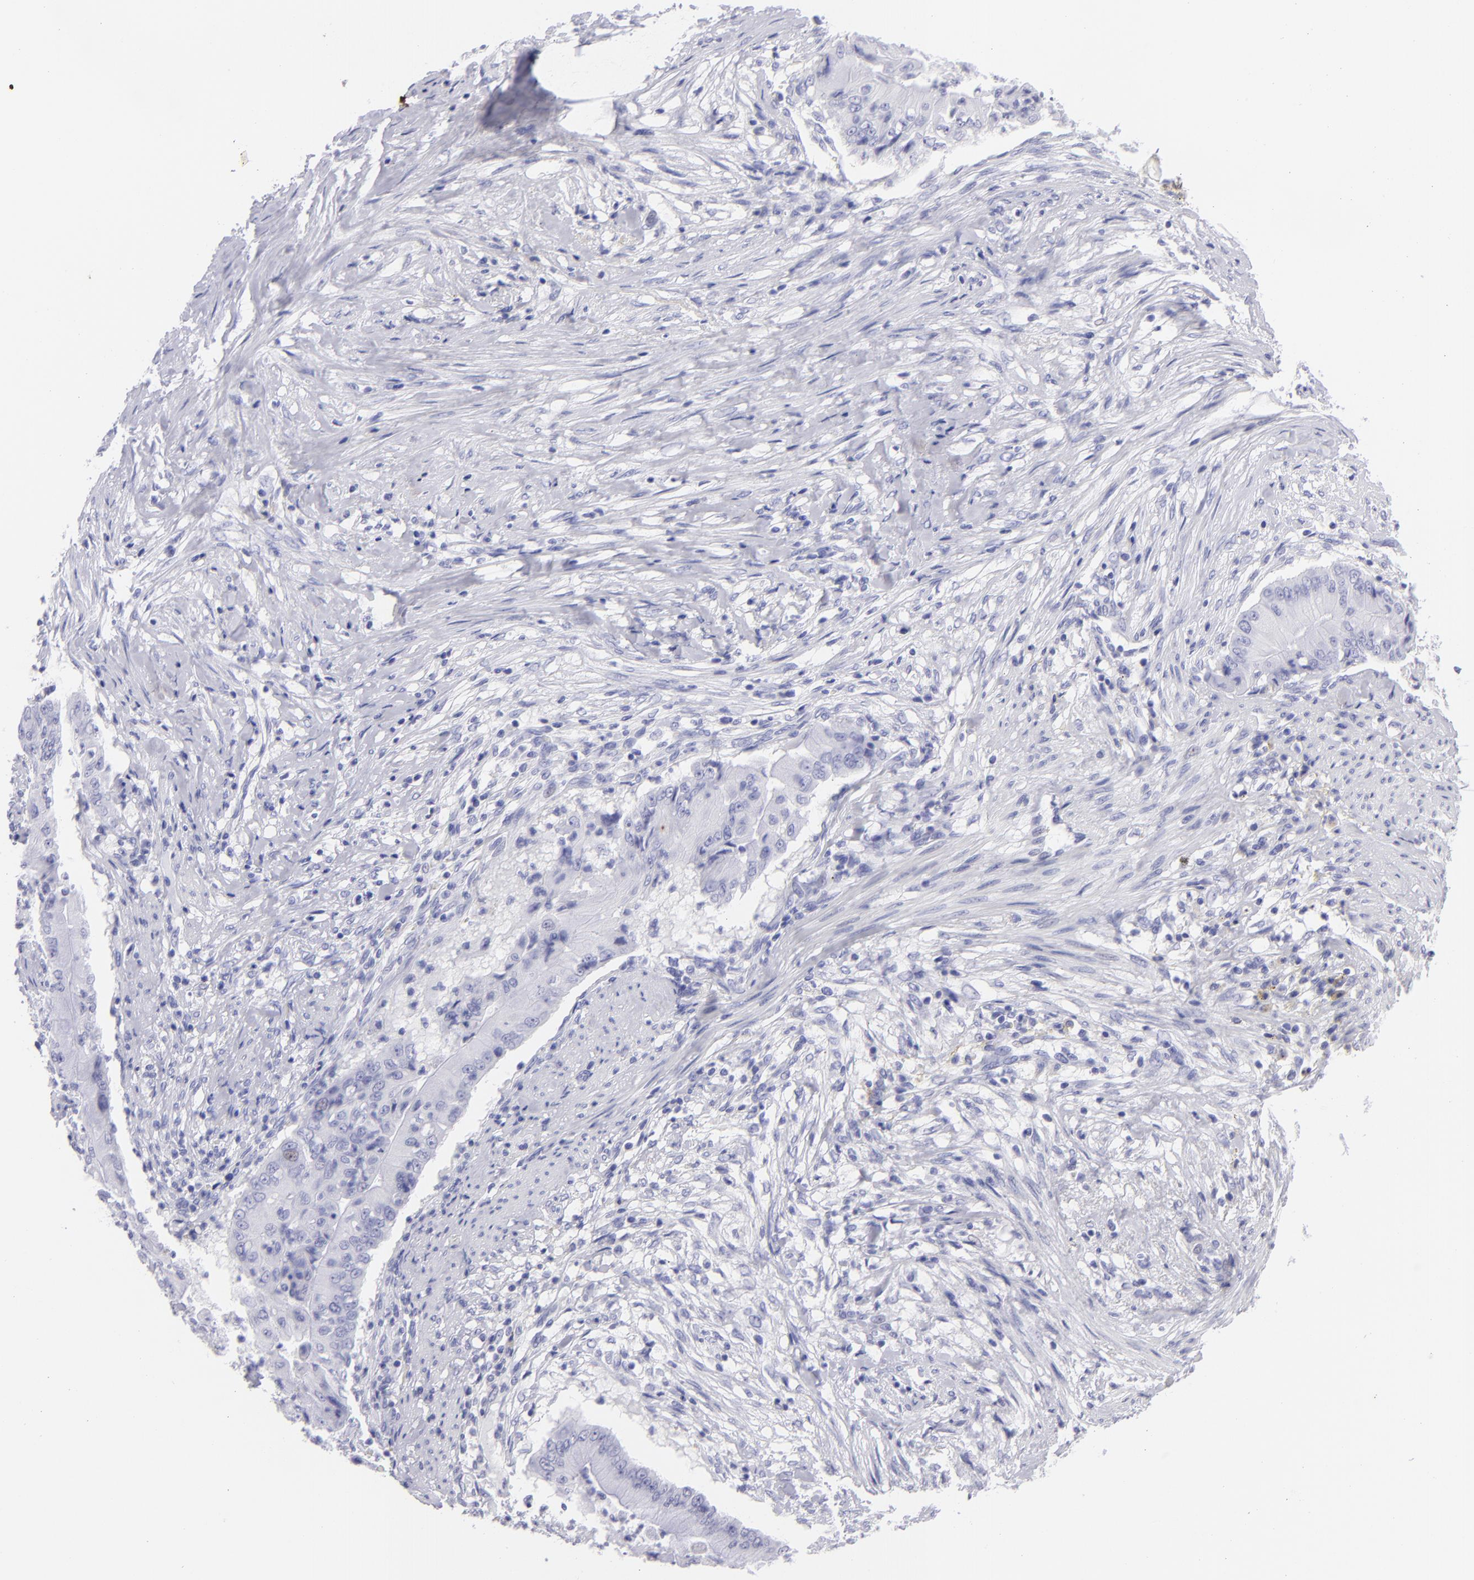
{"staining": {"intensity": "negative", "quantity": "none", "location": "none"}, "tissue": "pancreatic cancer", "cell_type": "Tumor cells", "image_type": "cancer", "snomed": [{"axis": "morphology", "description": "Adenocarcinoma, NOS"}, {"axis": "topography", "description": "Pancreas"}], "caption": "Immunohistochemical staining of human pancreatic adenocarcinoma reveals no significant positivity in tumor cells. Nuclei are stained in blue.", "gene": "SLC1A2", "patient": {"sex": "male", "age": 62}}